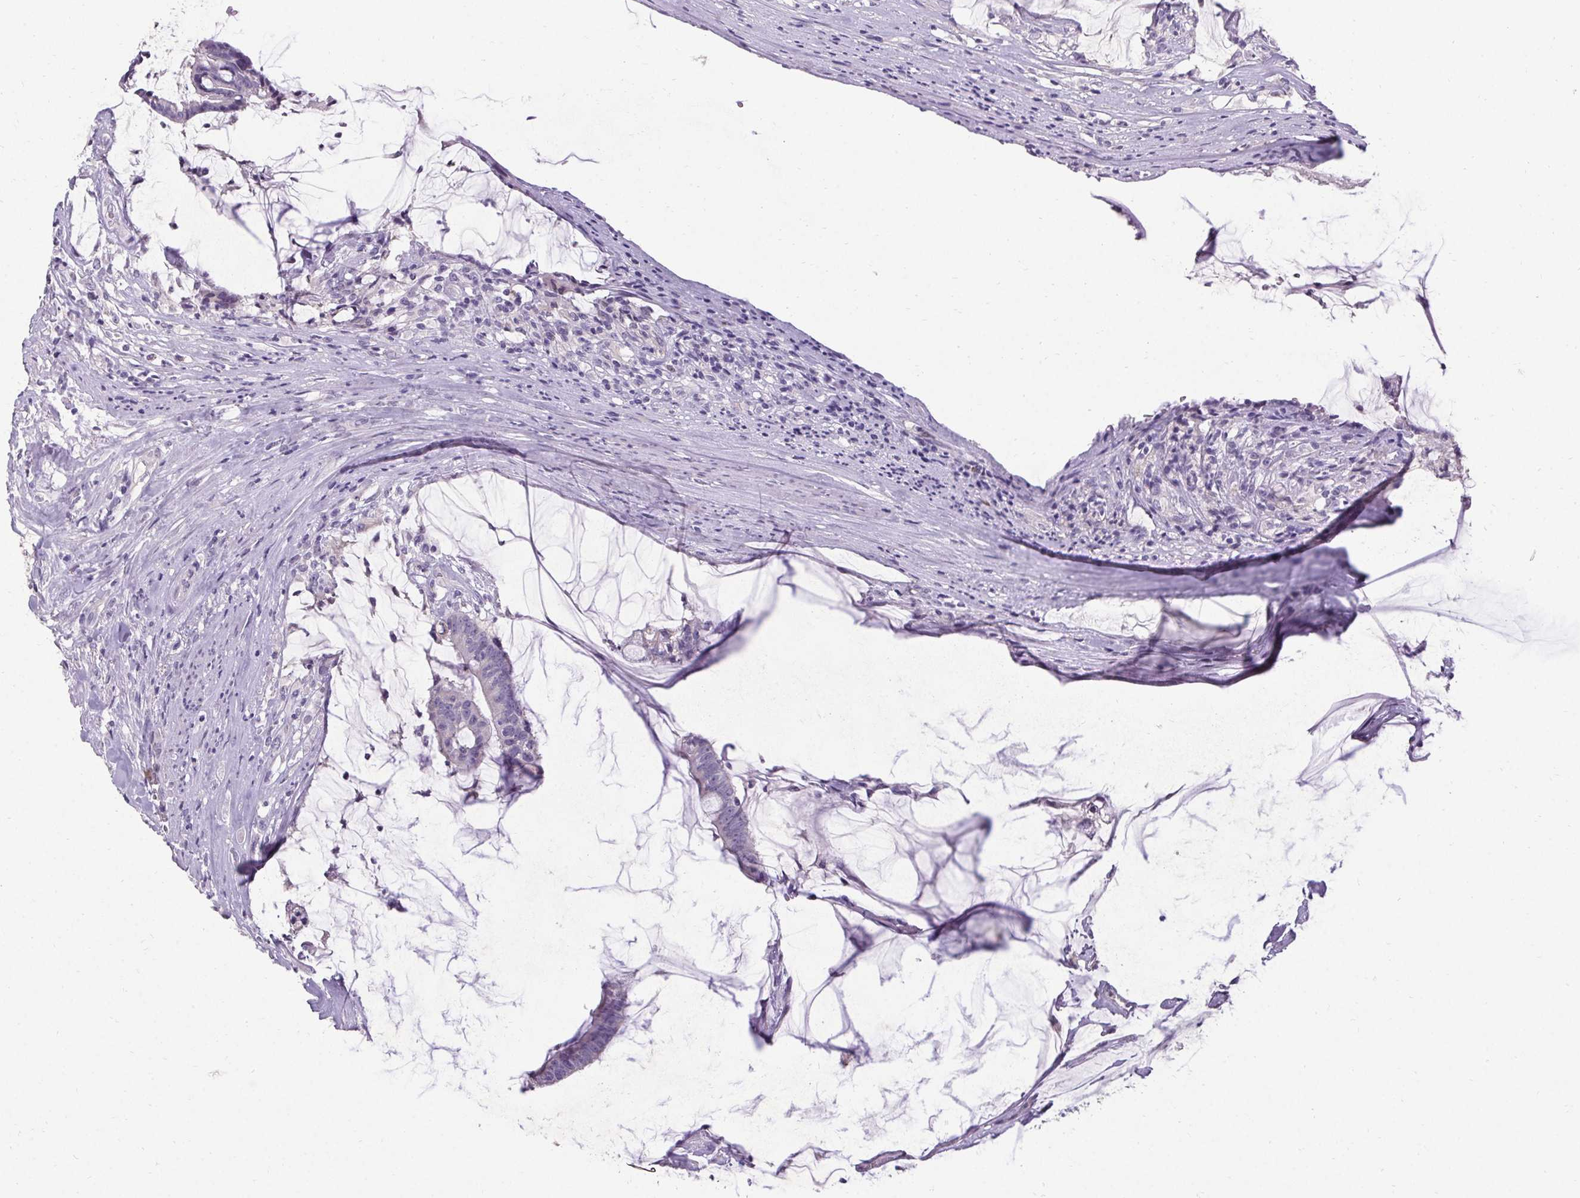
{"staining": {"intensity": "negative", "quantity": "none", "location": "none"}, "tissue": "colorectal cancer", "cell_type": "Tumor cells", "image_type": "cancer", "snomed": [{"axis": "morphology", "description": "Adenocarcinoma, NOS"}, {"axis": "topography", "description": "Colon"}], "caption": "Tumor cells show no significant protein expression in adenocarcinoma (colorectal). (DAB immunohistochemistry, high magnification).", "gene": "HSD17B3", "patient": {"sex": "male", "age": 62}}